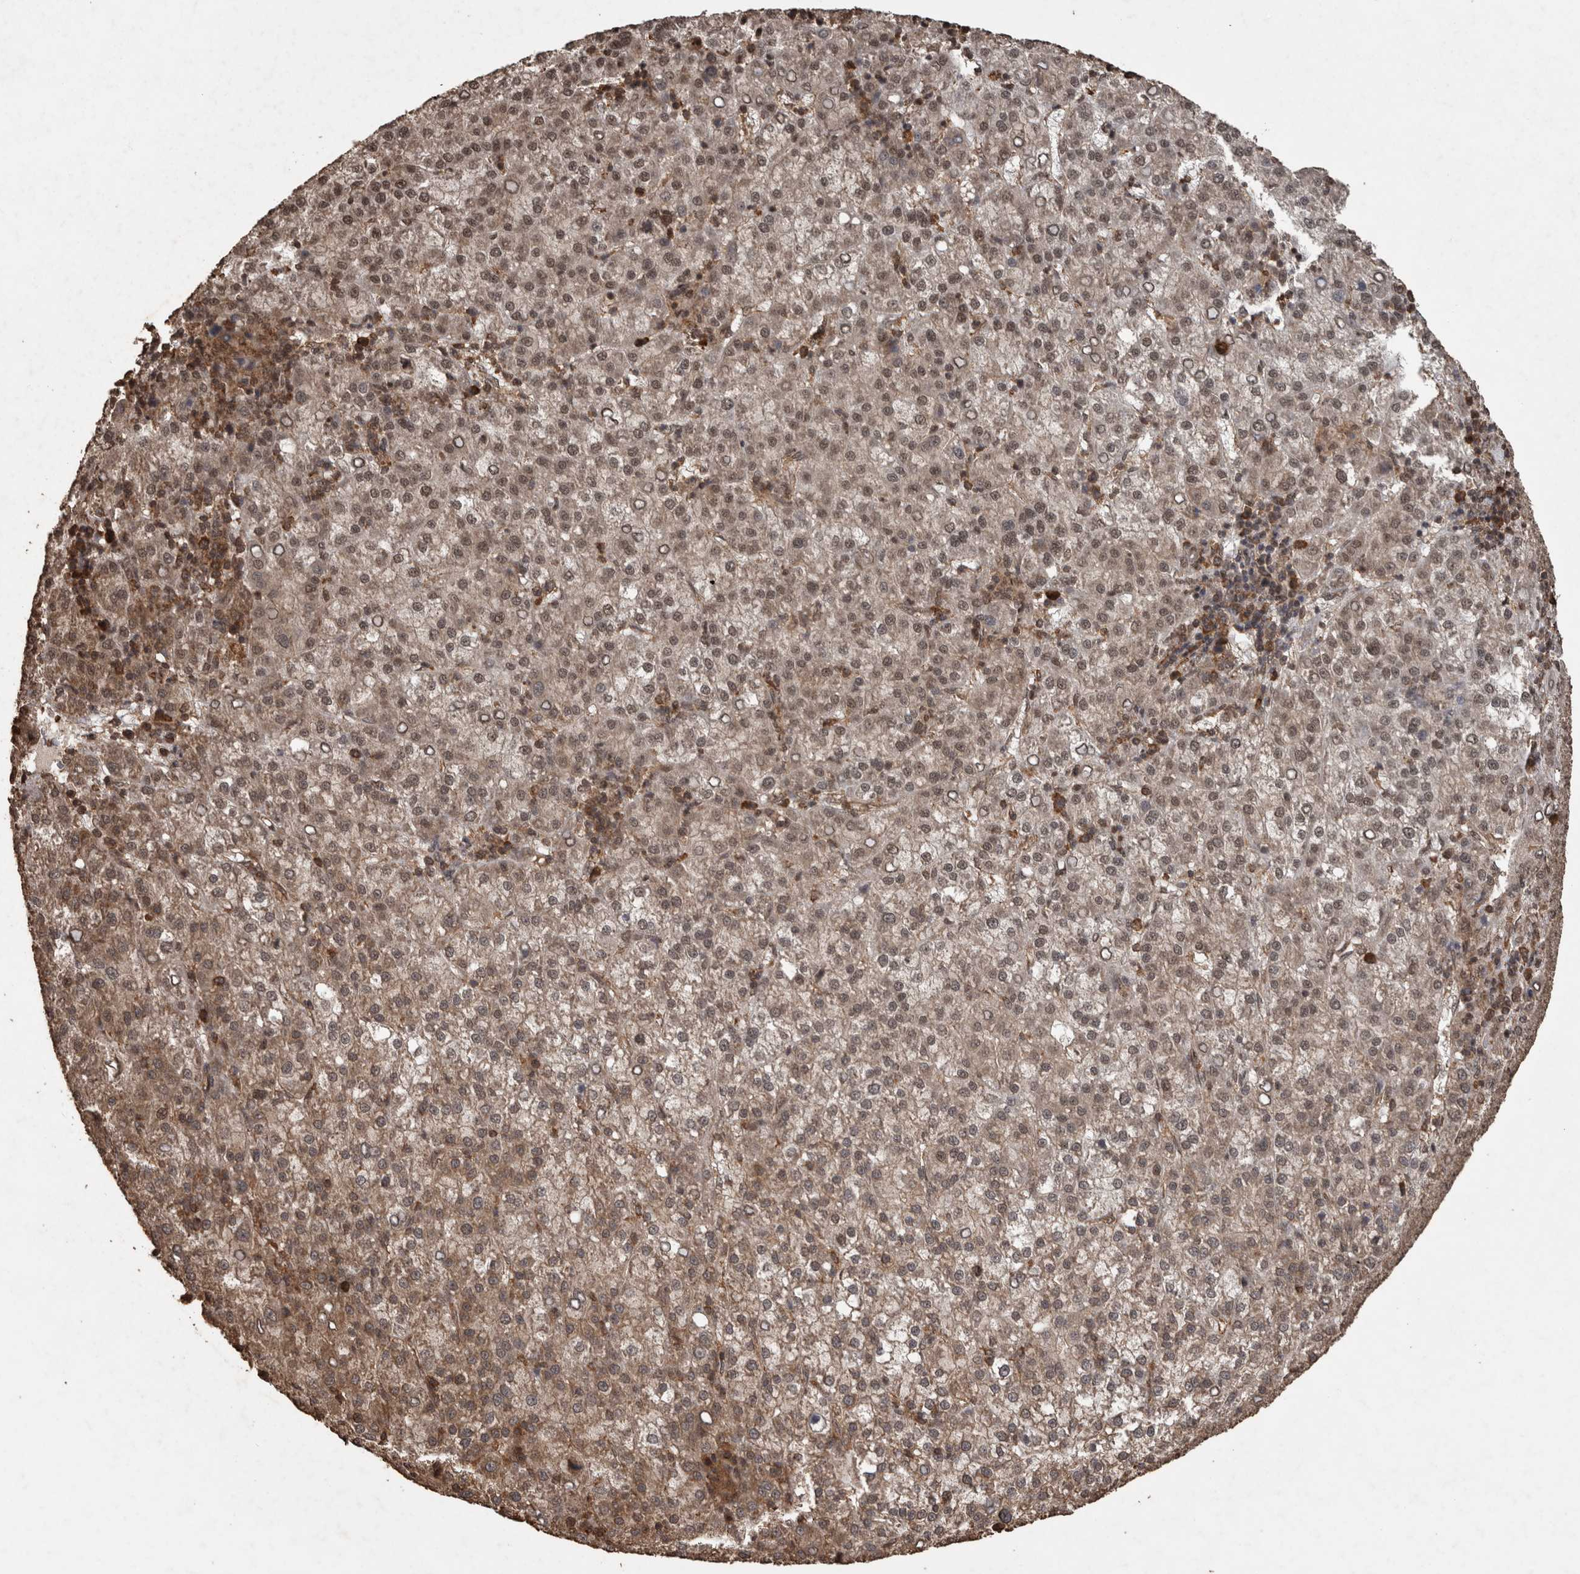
{"staining": {"intensity": "weak", "quantity": ">75%", "location": "cytoplasmic/membranous,nuclear"}, "tissue": "liver cancer", "cell_type": "Tumor cells", "image_type": "cancer", "snomed": [{"axis": "morphology", "description": "Carcinoma, Hepatocellular, NOS"}, {"axis": "topography", "description": "Liver"}], "caption": "Protein expression analysis of liver cancer (hepatocellular carcinoma) shows weak cytoplasmic/membranous and nuclear positivity in about >75% of tumor cells. The protein is stained brown, and the nuclei are stained in blue (DAB (3,3'-diaminobenzidine) IHC with brightfield microscopy, high magnification).", "gene": "PINK1", "patient": {"sex": "female", "age": 58}}